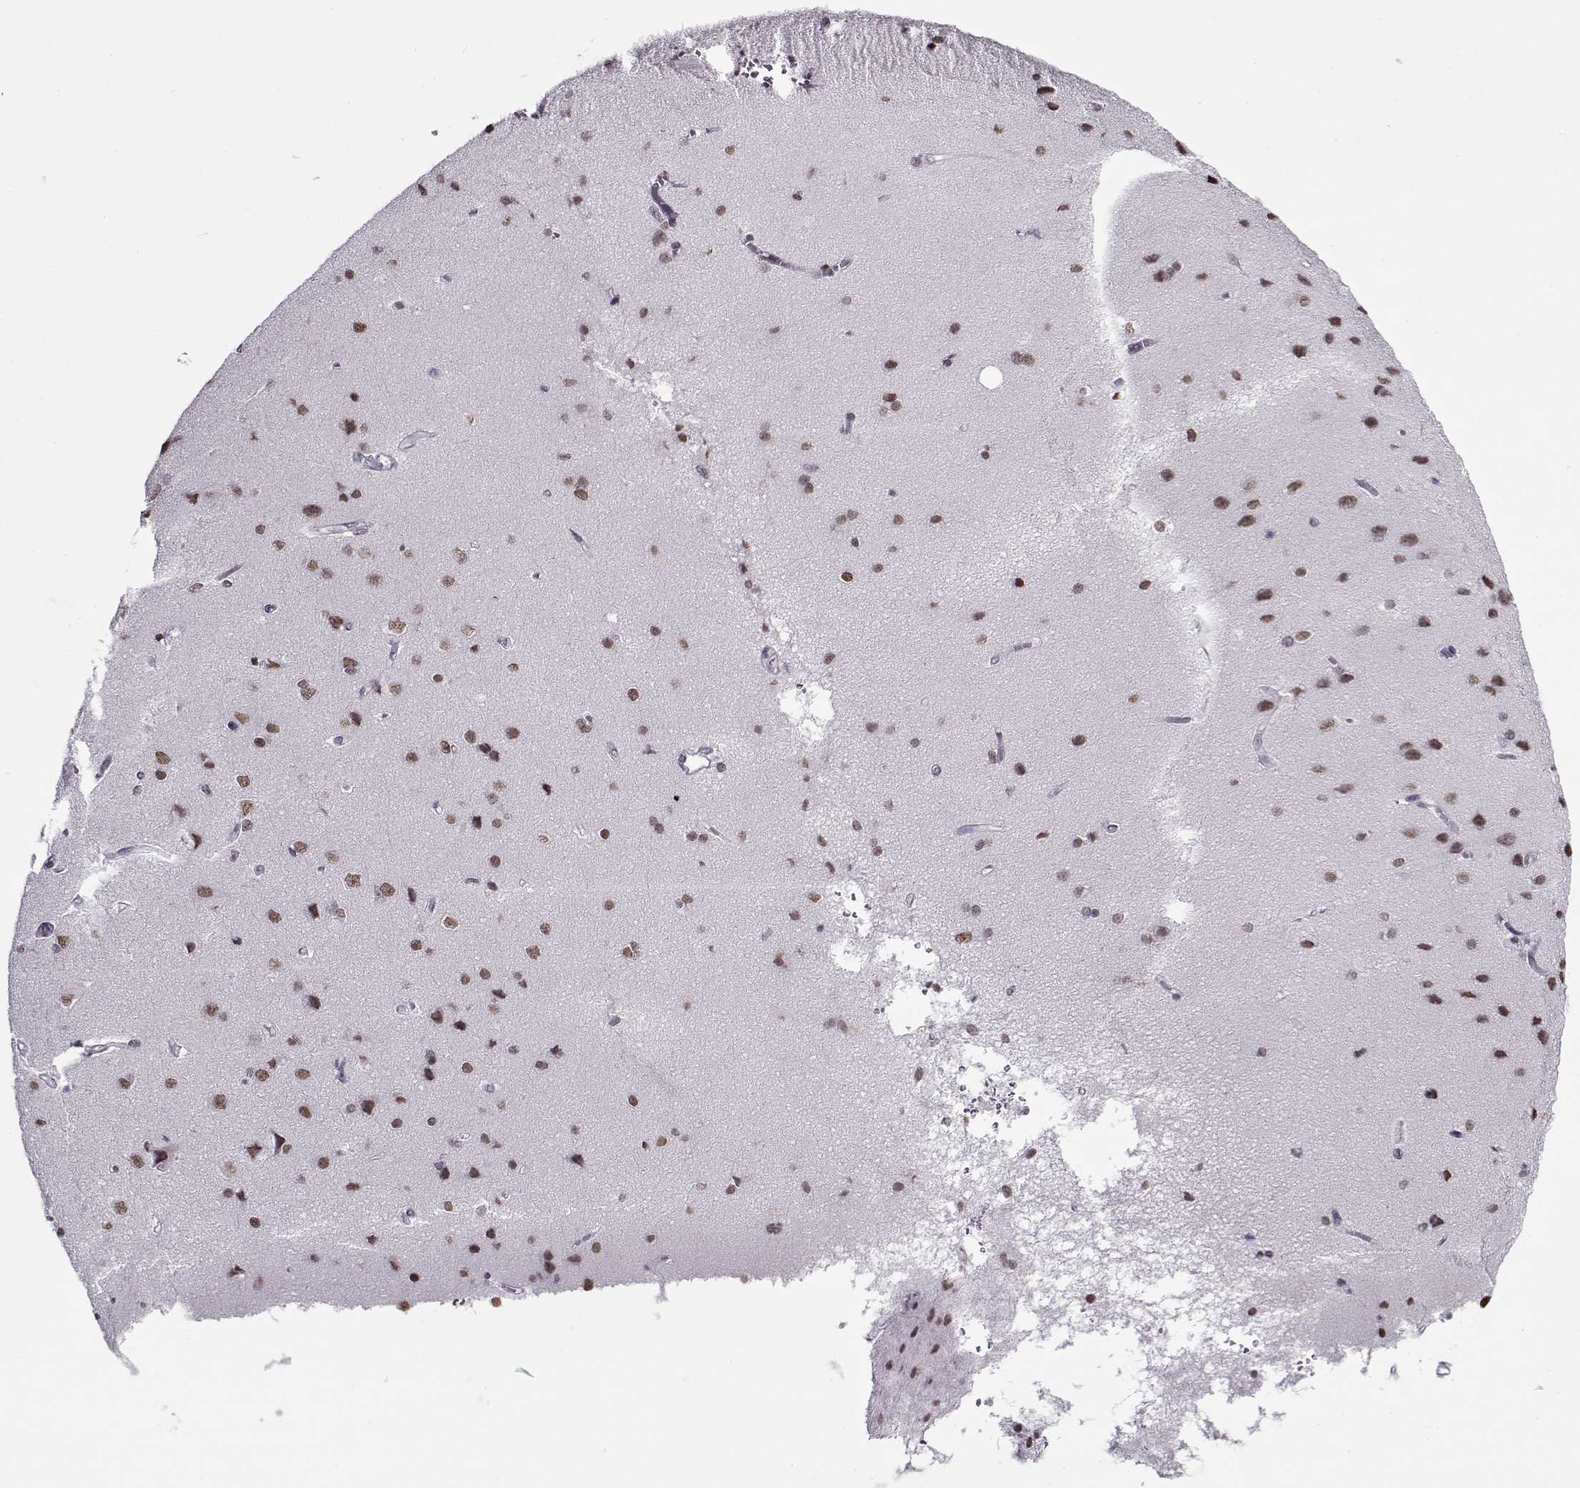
{"staining": {"intensity": "negative", "quantity": "none", "location": "none"}, "tissue": "cerebral cortex", "cell_type": "Endothelial cells", "image_type": "normal", "snomed": [{"axis": "morphology", "description": "Normal tissue, NOS"}, {"axis": "topography", "description": "Cerebral cortex"}], "caption": "A high-resolution image shows immunohistochemistry staining of normal cerebral cortex, which reveals no significant staining in endothelial cells.", "gene": "PRMT8", "patient": {"sex": "male", "age": 37}}